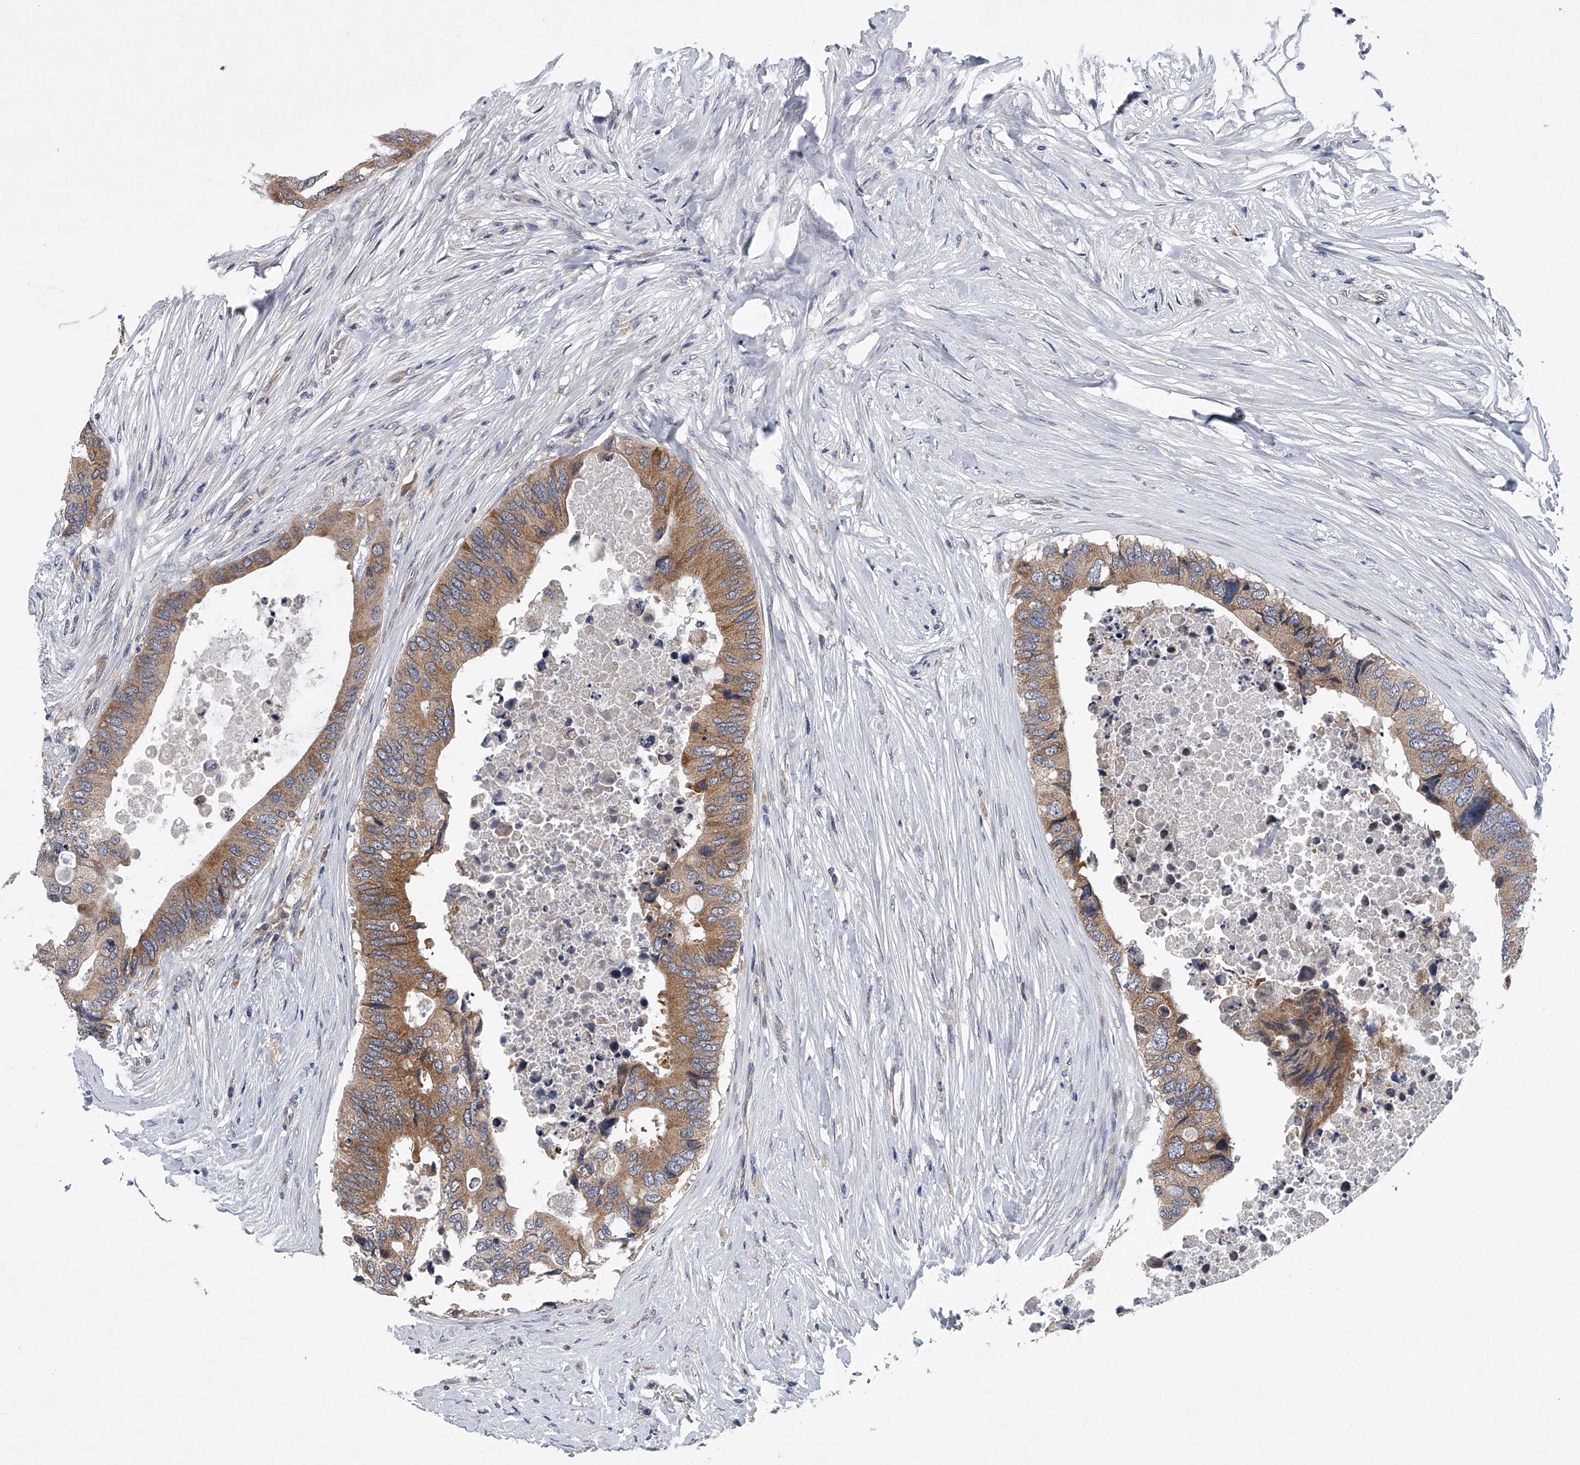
{"staining": {"intensity": "moderate", "quantity": ">75%", "location": "cytoplasmic/membranous"}, "tissue": "colorectal cancer", "cell_type": "Tumor cells", "image_type": "cancer", "snomed": [{"axis": "morphology", "description": "Adenocarcinoma, NOS"}, {"axis": "topography", "description": "Colon"}], "caption": "A medium amount of moderate cytoplasmic/membranous expression is seen in approximately >75% of tumor cells in colorectal cancer (adenocarcinoma) tissue. (DAB IHC with brightfield microscopy, high magnification).", "gene": "RNF5", "patient": {"sex": "male", "age": 71}}